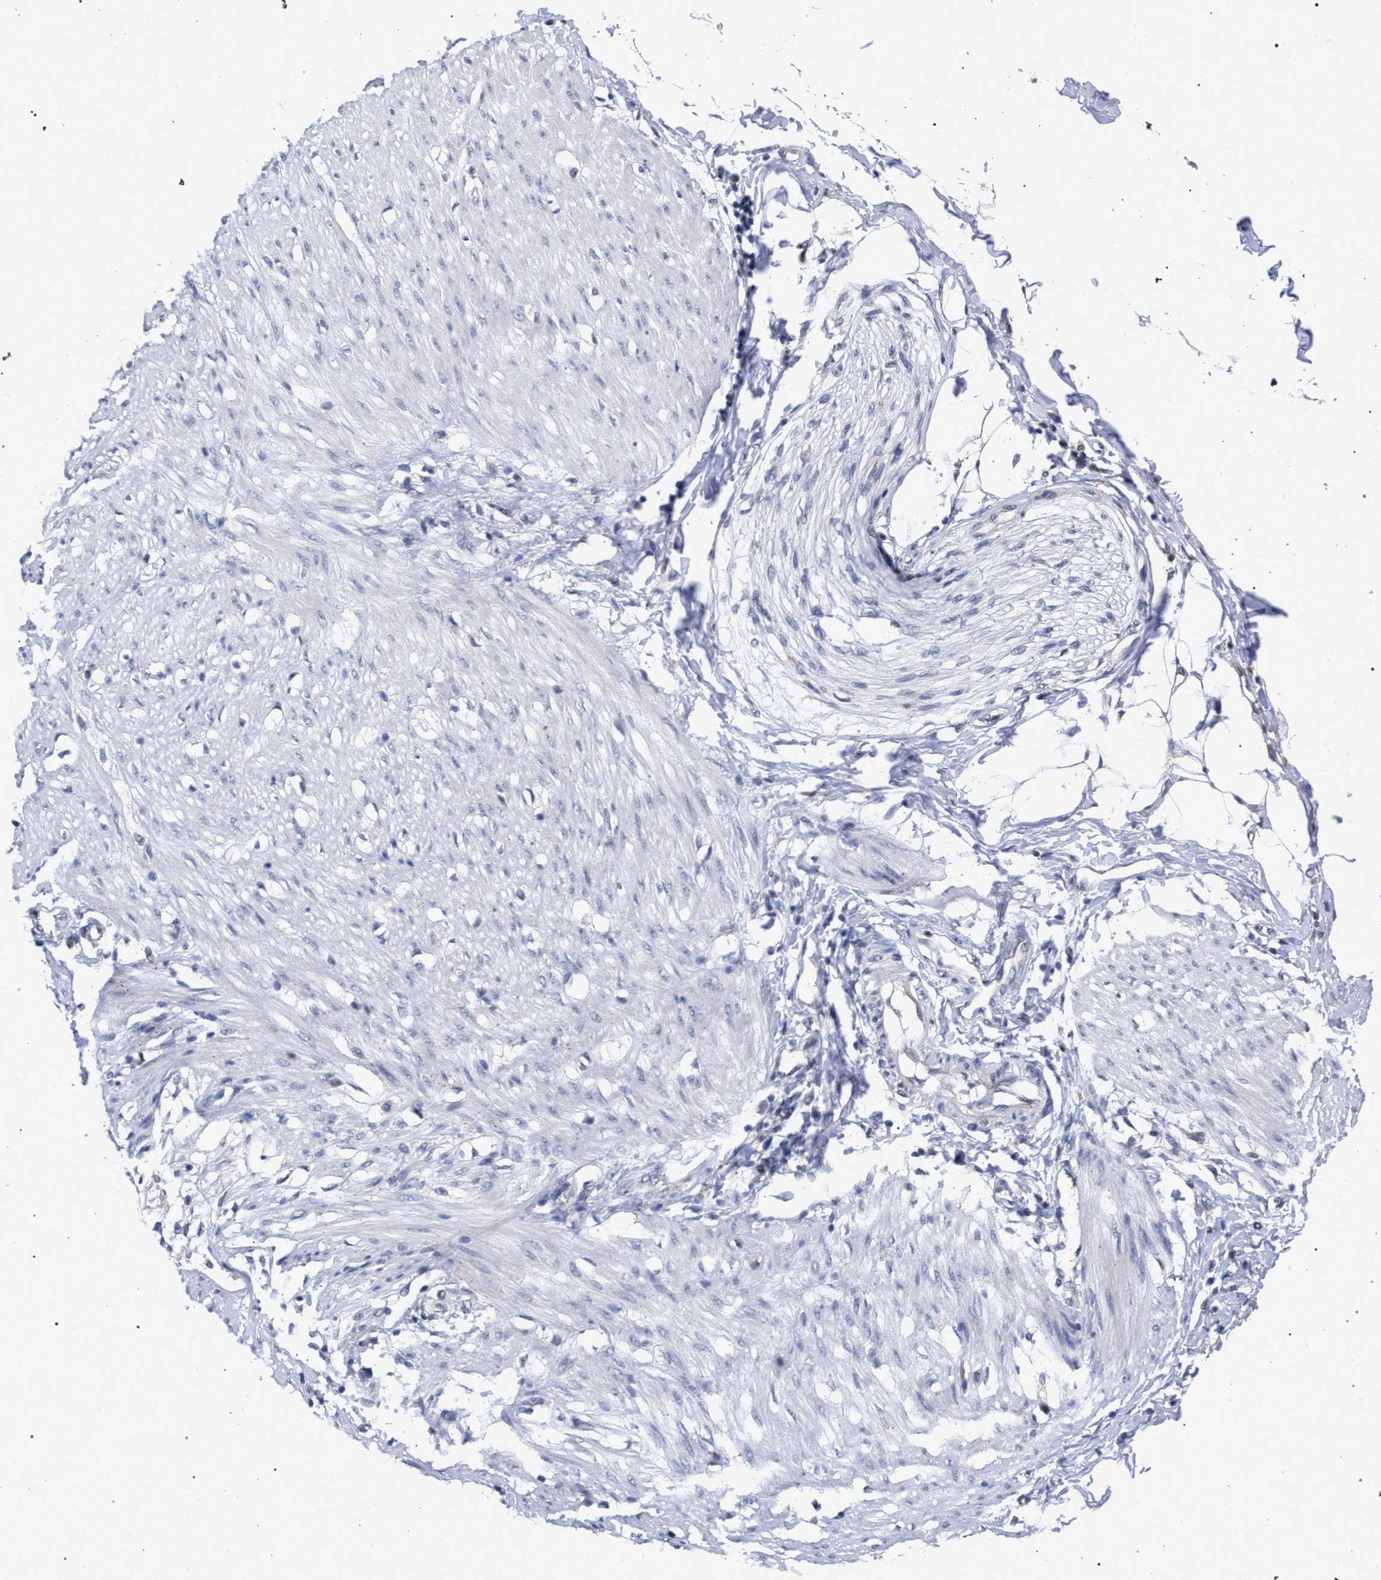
{"staining": {"intensity": "weak", "quantity": ">75%", "location": "cytoplasmic/membranous"}, "tissue": "adipose tissue", "cell_type": "Adipocytes", "image_type": "normal", "snomed": [{"axis": "morphology", "description": "Normal tissue, NOS"}, {"axis": "morphology", "description": "Adenocarcinoma, NOS"}, {"axis": "topography", "description": "Colon"}, {"axis": "topography", "description": "Peripheral nerve tissue"}], "caption": "Adipocytes exhibit low levels of weak cytoplasmic/membranous expression in approximately >75% of cells in normal human adipose tissue.", "gene": "GOLGA2", "patient": {"sex": "male", "age": 14}}